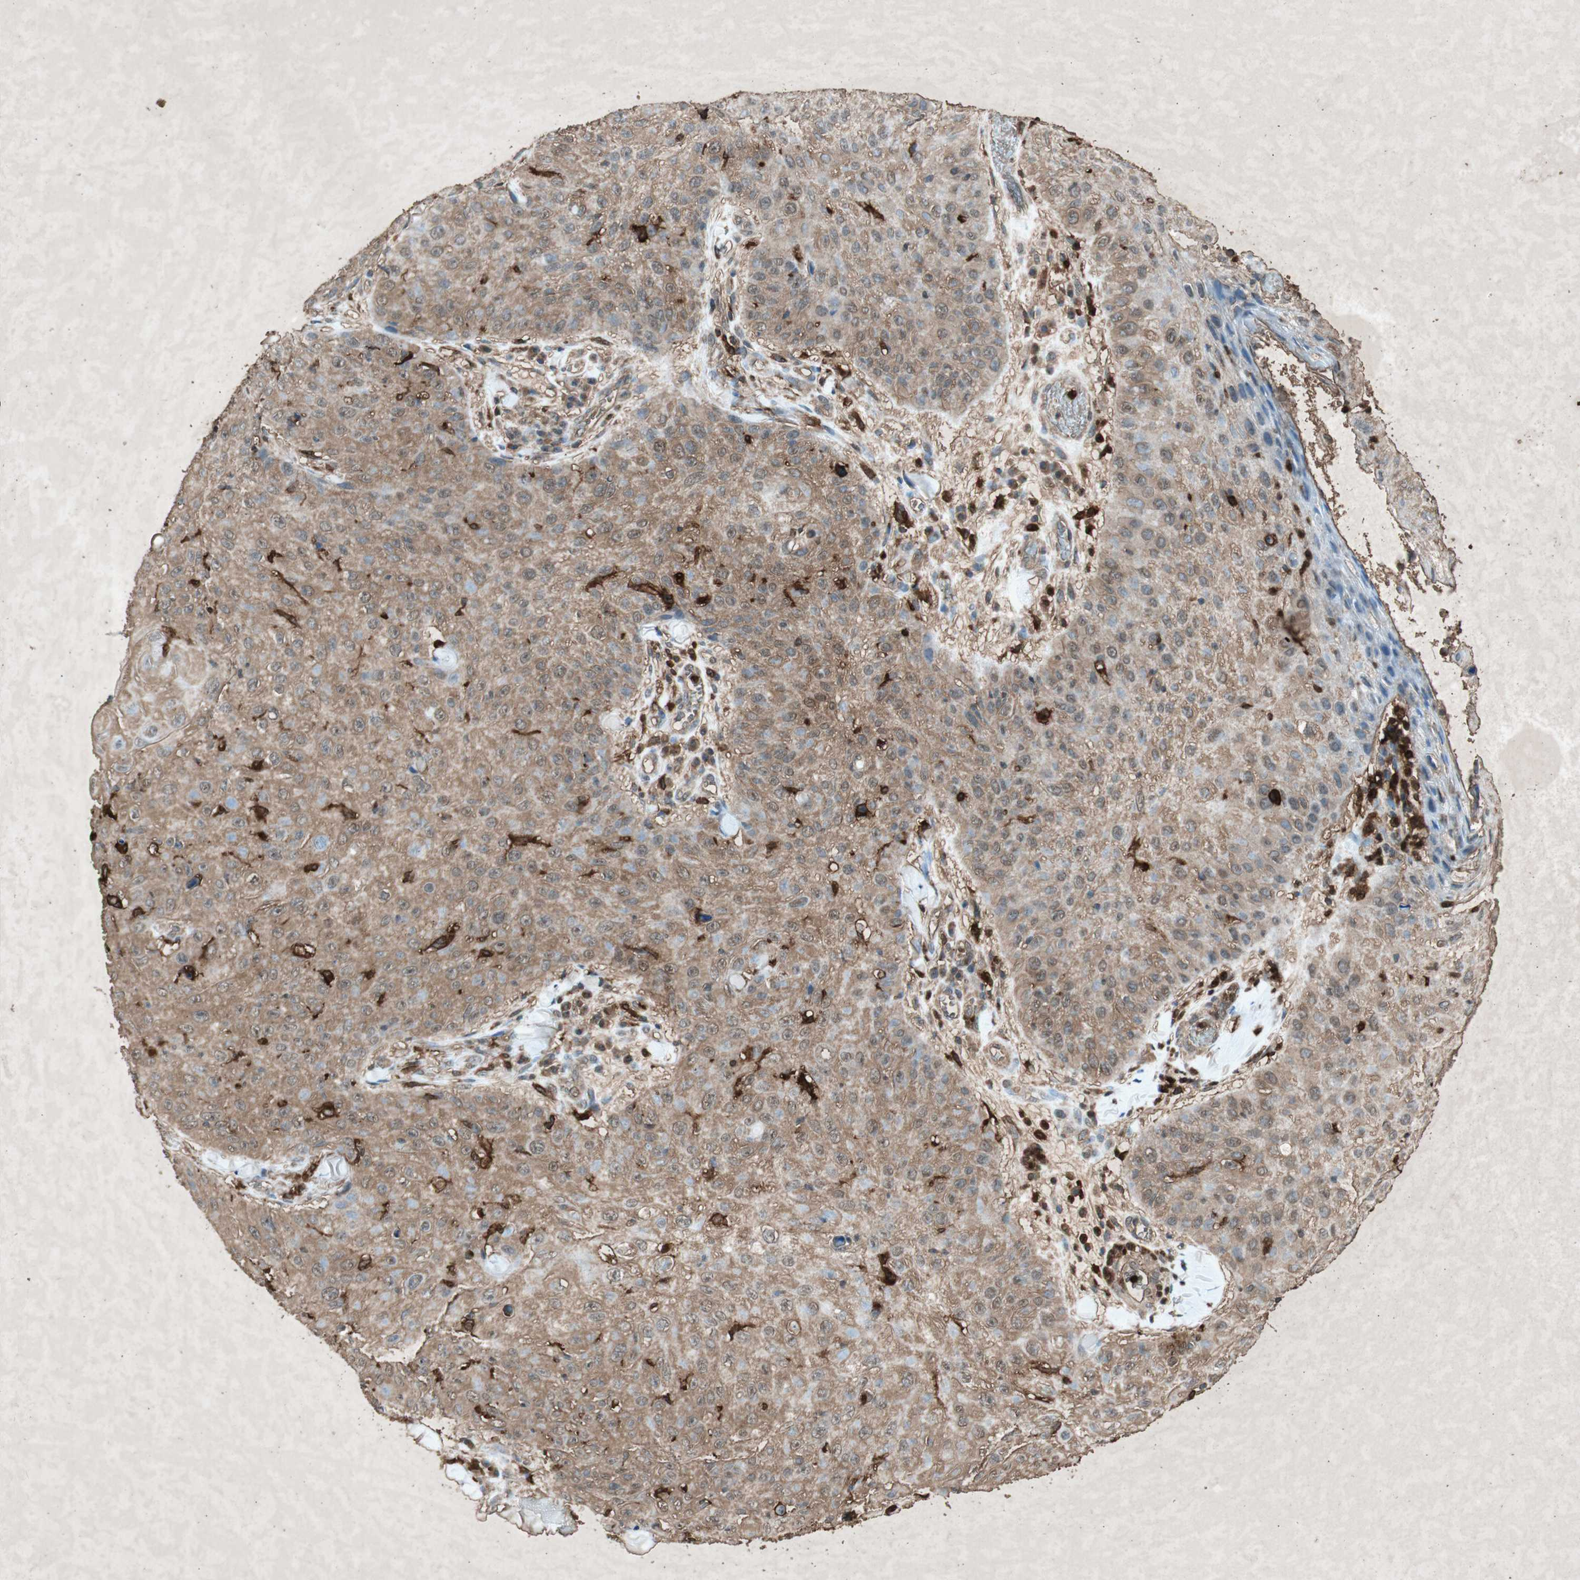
{"staining": {"intensity": "weak", "quantity": ">75%", "location": "cytoplasmic/membranous"}, "tissue": "skin cancer", "cell_type": "Tumor cells", "image_type": "cancer", "snomed": [{"axis": "morphology", "description": "Squamous cell carcinoma, NOS"}, {"axis": "topography", "description": "Skin"}], "caption": "The immunohistochemical stain shows weak cytoplasmic/membranous staining in tumor cells of skin cancer (squamous cell carcinoma) tissue.", "gene": "TYROBP", "patient": {"sex": "male", "age": 86}}